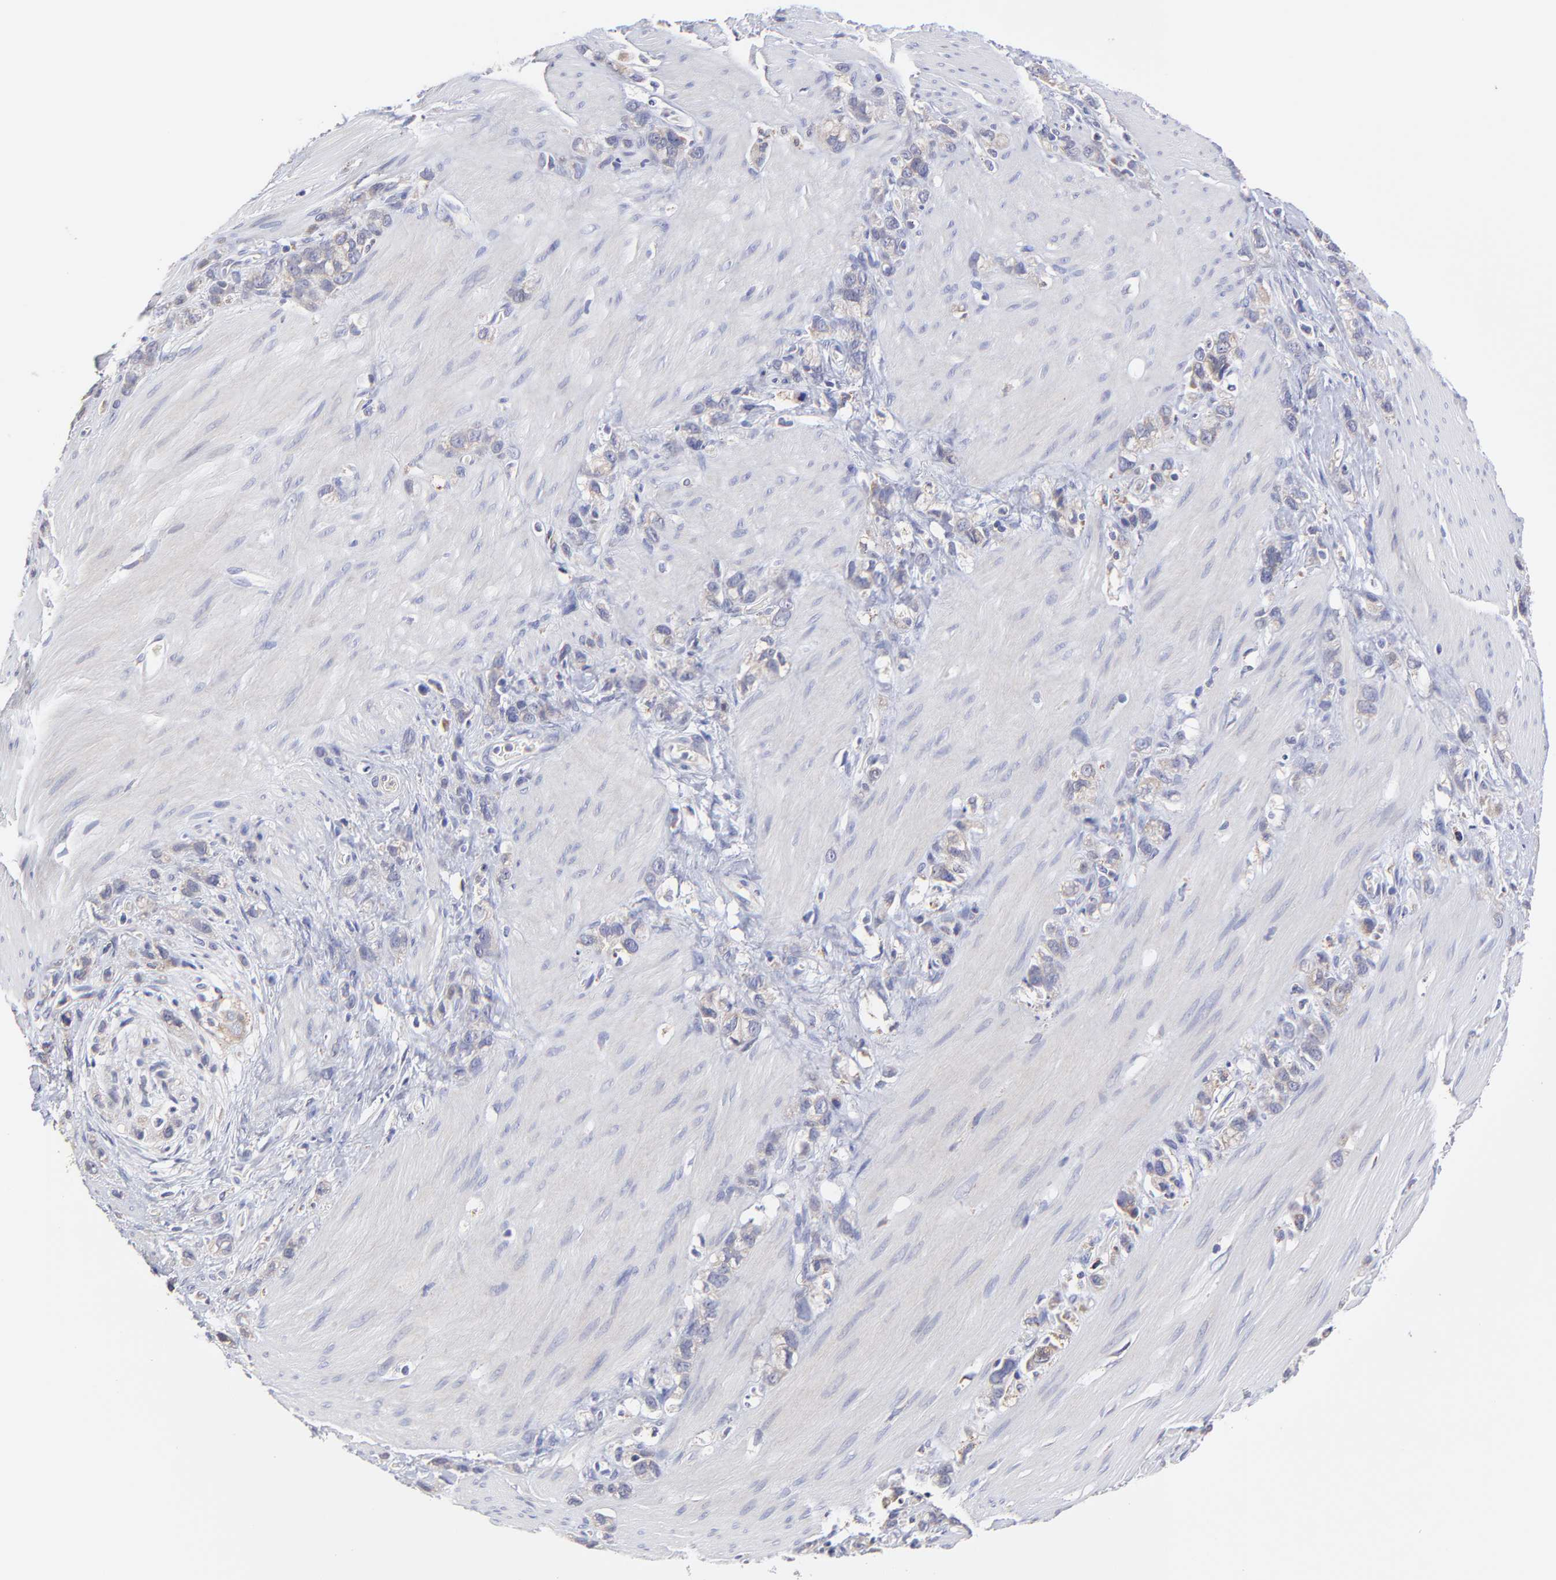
{"staining": {"intensity": "weak", "quantity": "25%-75%", "location": "cytoplasmic/membranous"}, "tissue": "stomach cancer", "cell_type": "Tumor cells", "image_type": "cancer", "snomed": [{"axis": "morphology", "description": "Normal tissue, NOS"}, {"axis": "morphology", "description": "Adenocarcinoma, NOS"}, {"axis": "morphology", "description": "Adenocarcinoma, High grade"}, {"axis": "topography", "description": "Stomach, upper"}, {"axis": "topography", "description": "Stomach"}], "caption": "An immunohistochemistry image of neoplastic tissue is shown. Protein staining in brown highlights weak cytoplasmic/membranous positivity in stomach cancer within tumor cells.", "gene": "GCSAM", "patient": {"sex": "female", "age": 65}}